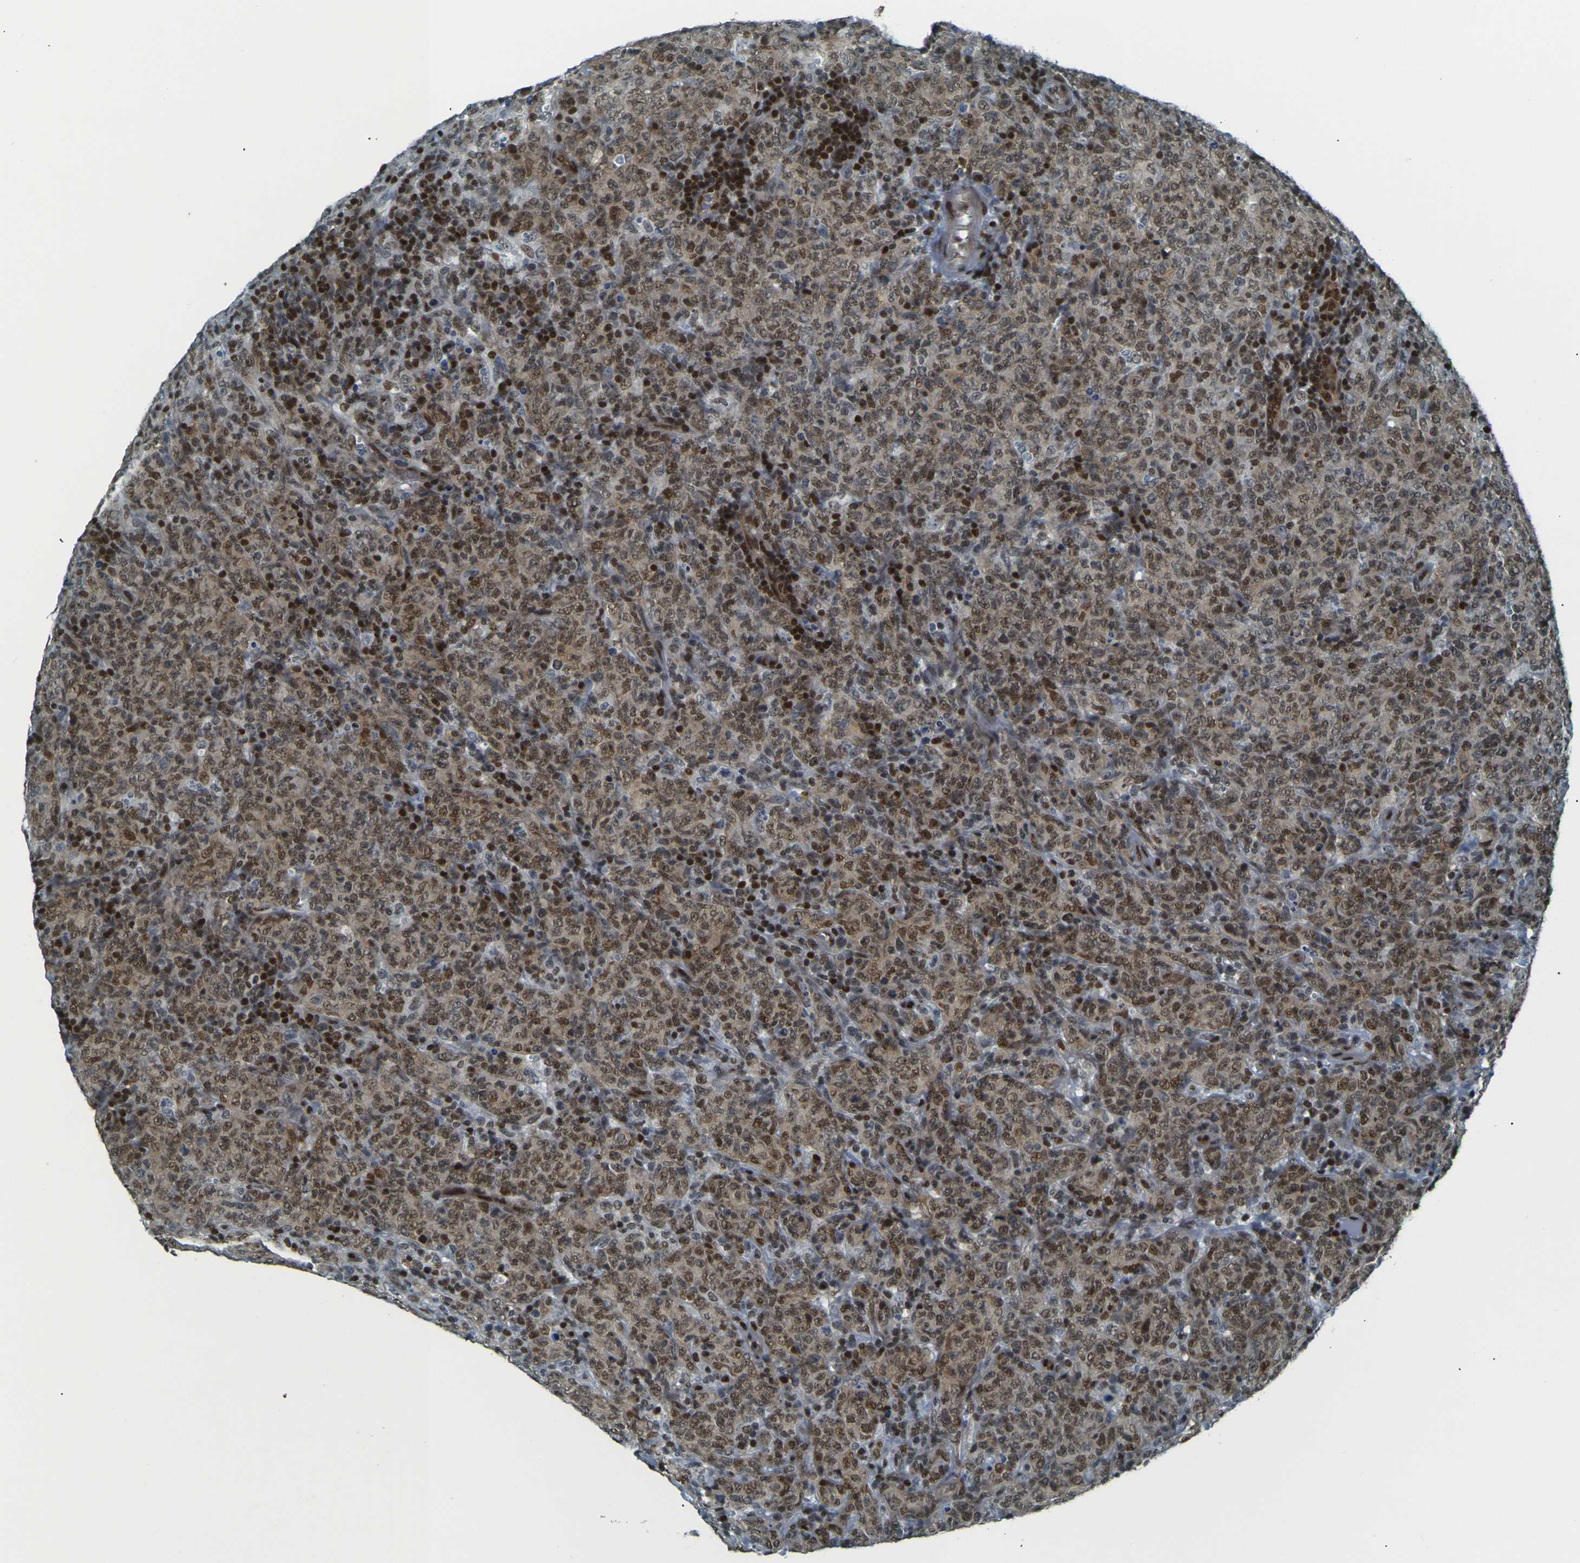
{"staining": {"intensity": "moderate", "quantity": ">75%", "location": "nuclear"}, "tissue": "lymphoma", "cell_type": "Tumor cells", "image_type": "cancer", "snomed": [{"axis": "morphology", "description": "Malignant lymphoma, non-Hodgkin's type, High grade"}, {"axis": "topography", "description": "Tonsil"}], "caption": "High-grade malignant lymphoma, non-Hodgkin's type stained for a protein exhibits moderate nuclear positivity in tumor cells. Using DAB (brown) and hematoxylin (blue) stains, captured at high magnification using brightfield microscopy.", "gene": "NHEJ1", "patient": {"sex": "female", "age": 36}}